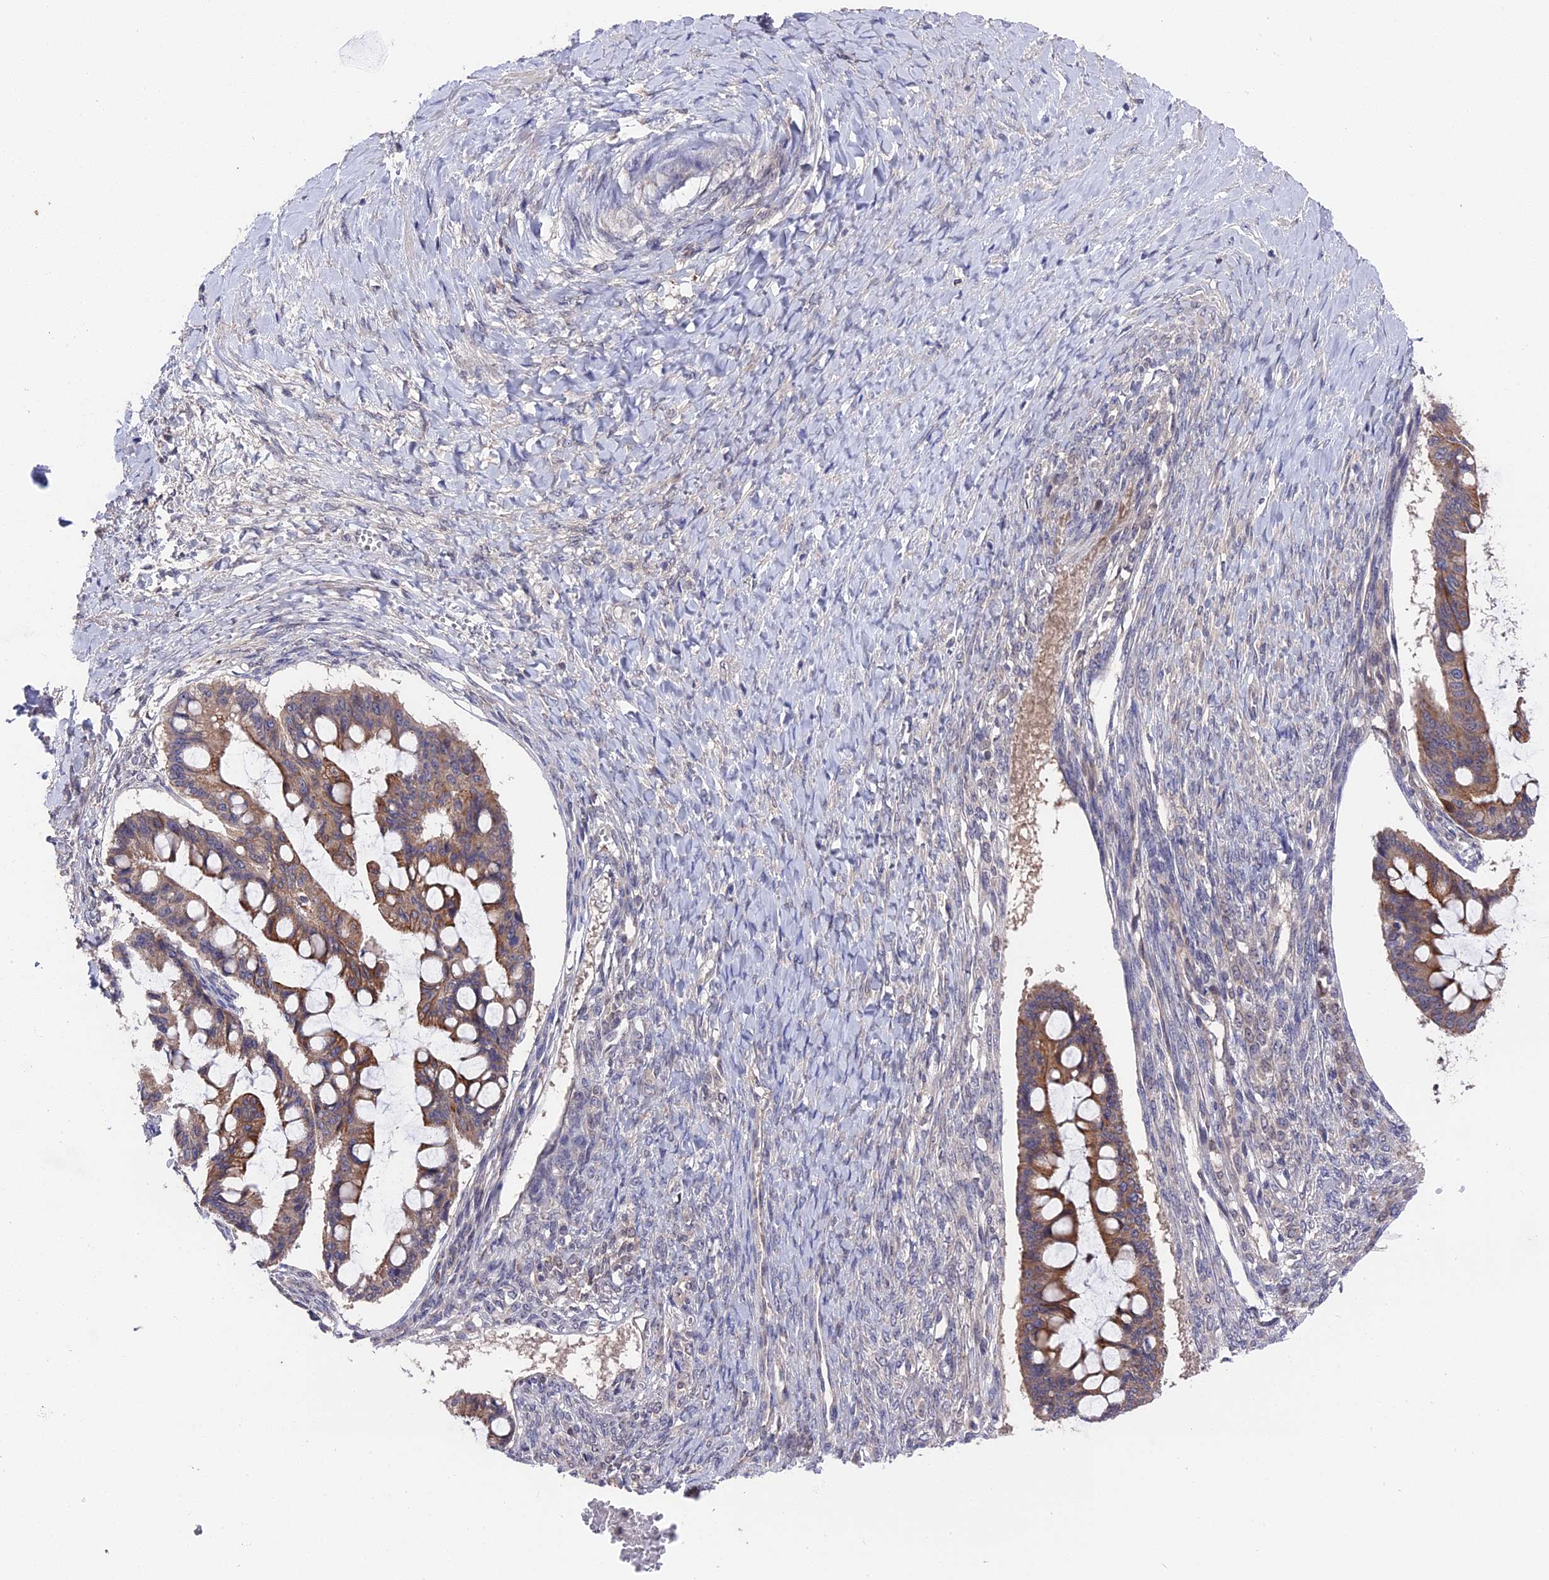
{"staining": {"intensity": "moderate", "quantity": ">75%", "location": "cytoplasmic/membranous"}, "tissue": "ovarian cancer", "cell_type": "Tumor cells", "image_type": "cancer", "snomed": [{"axis": "morphology", "description": "Cystadenocarcinoma, mucinous, NOS"}, {"axis": "topography", "description": "Ovary"}], "caption": "Brown immunohistochemical staining in human ovarian cancer (mucinous cystadenocarcinoma) shows moderate cytoplasmic/membranous positivity in approximately >75% of tumor cells.", "gene": "ZCCHC2", "patient": {"sex": "female", "age": 73}}